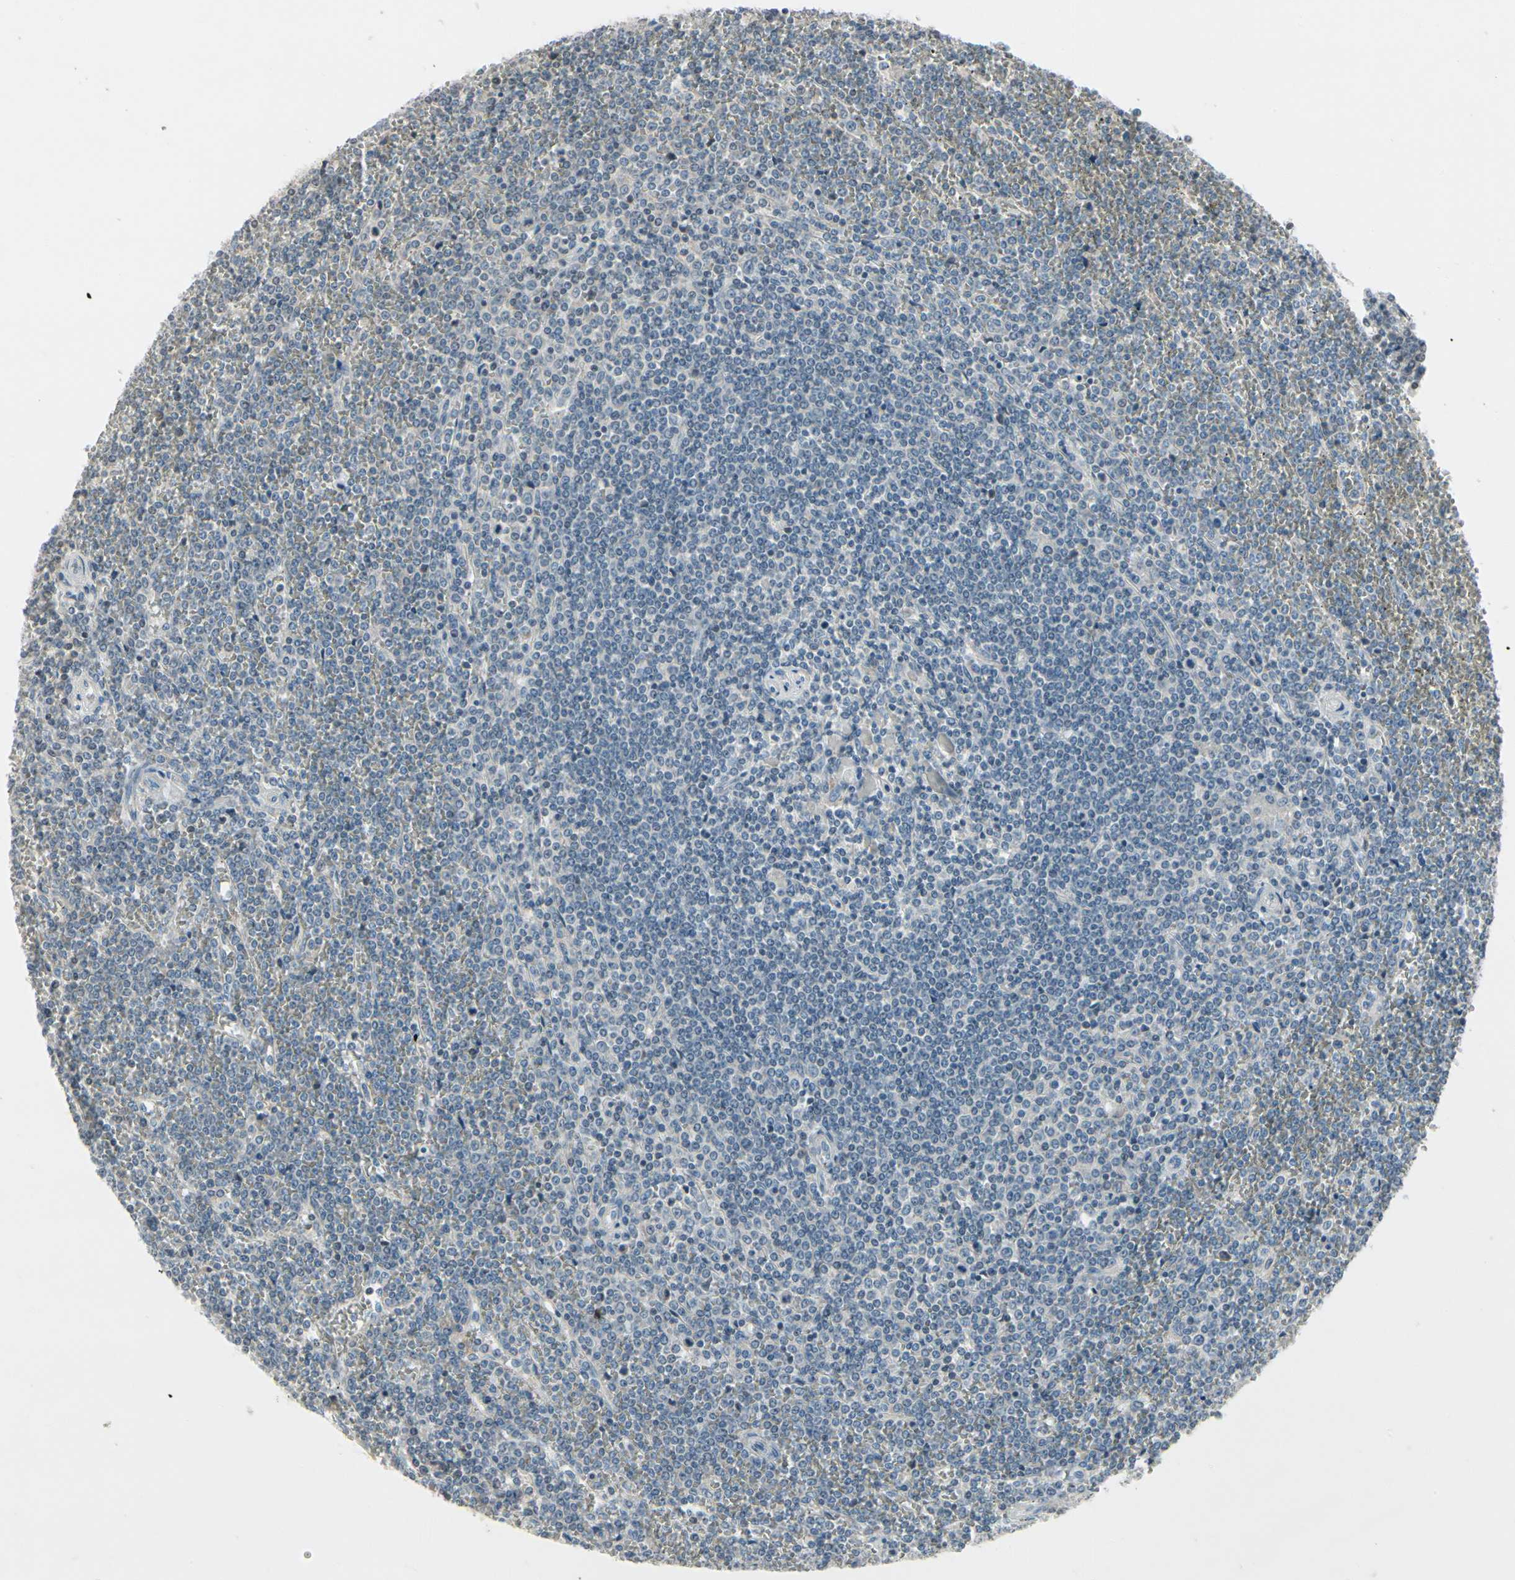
{"staining": {"intensity": "negative", "quantity": "none", "location": "none"}, "tissue": "lymphoma", "cell_type": "Tumor cells", "image_type": "cancer", "snomed": [{"axis": "morphology", "description": "Malignant lymphoma, non-Hodgkin's type, Low grade"}, {"axis": "topography", "description": "Spleen"}], "caption": "Immunohistochemistry of malignant lymphoma, non-Hodgkin's type (low-grade) demonstrates no staining in tumor cells.", "gene": "ARG2", "patient": {"sex": "female", "age": 19}}